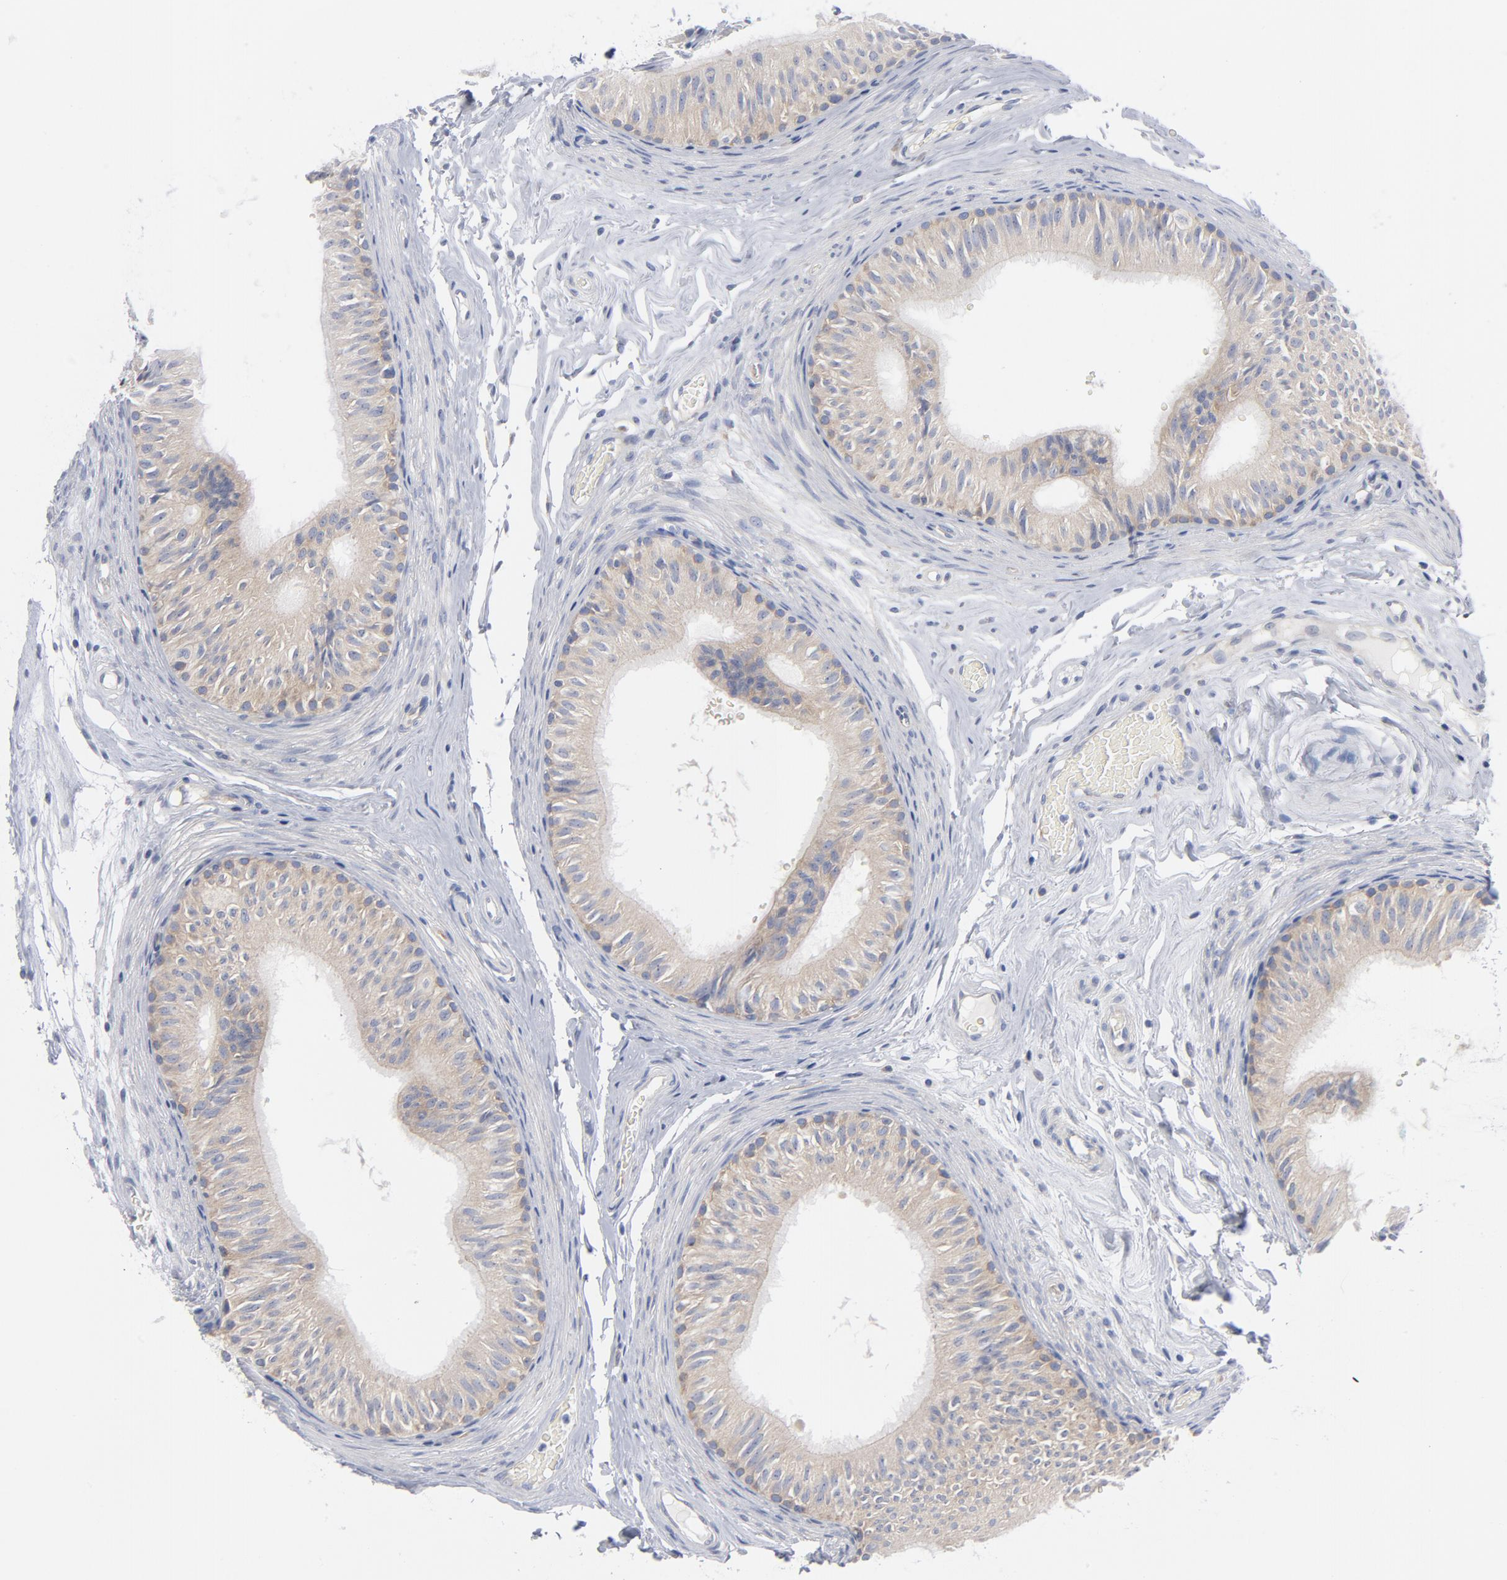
{"staining": {"intensity": "weak", "quantity": "25%-75%", "location": "cytoplasmic/membranous"}, "tissue": "epididymis", "cell_type": "Glandular cells", "image_type": "normal", "snomed": [{"axis": "morphology", "description": "Normal tissue, NOS"}, {"axis": "topography", "description": "Testis"}, {"axis": "topography", "description": "Epididymis"}], "caption": "Human epididymis stained for a protein (brown) shows weak cytoplasmic/membranous positive positivity in approximately 25%-75% of glandular cells.", "gene": "CD86", "patient": {"sex": "male", "age": 36}}